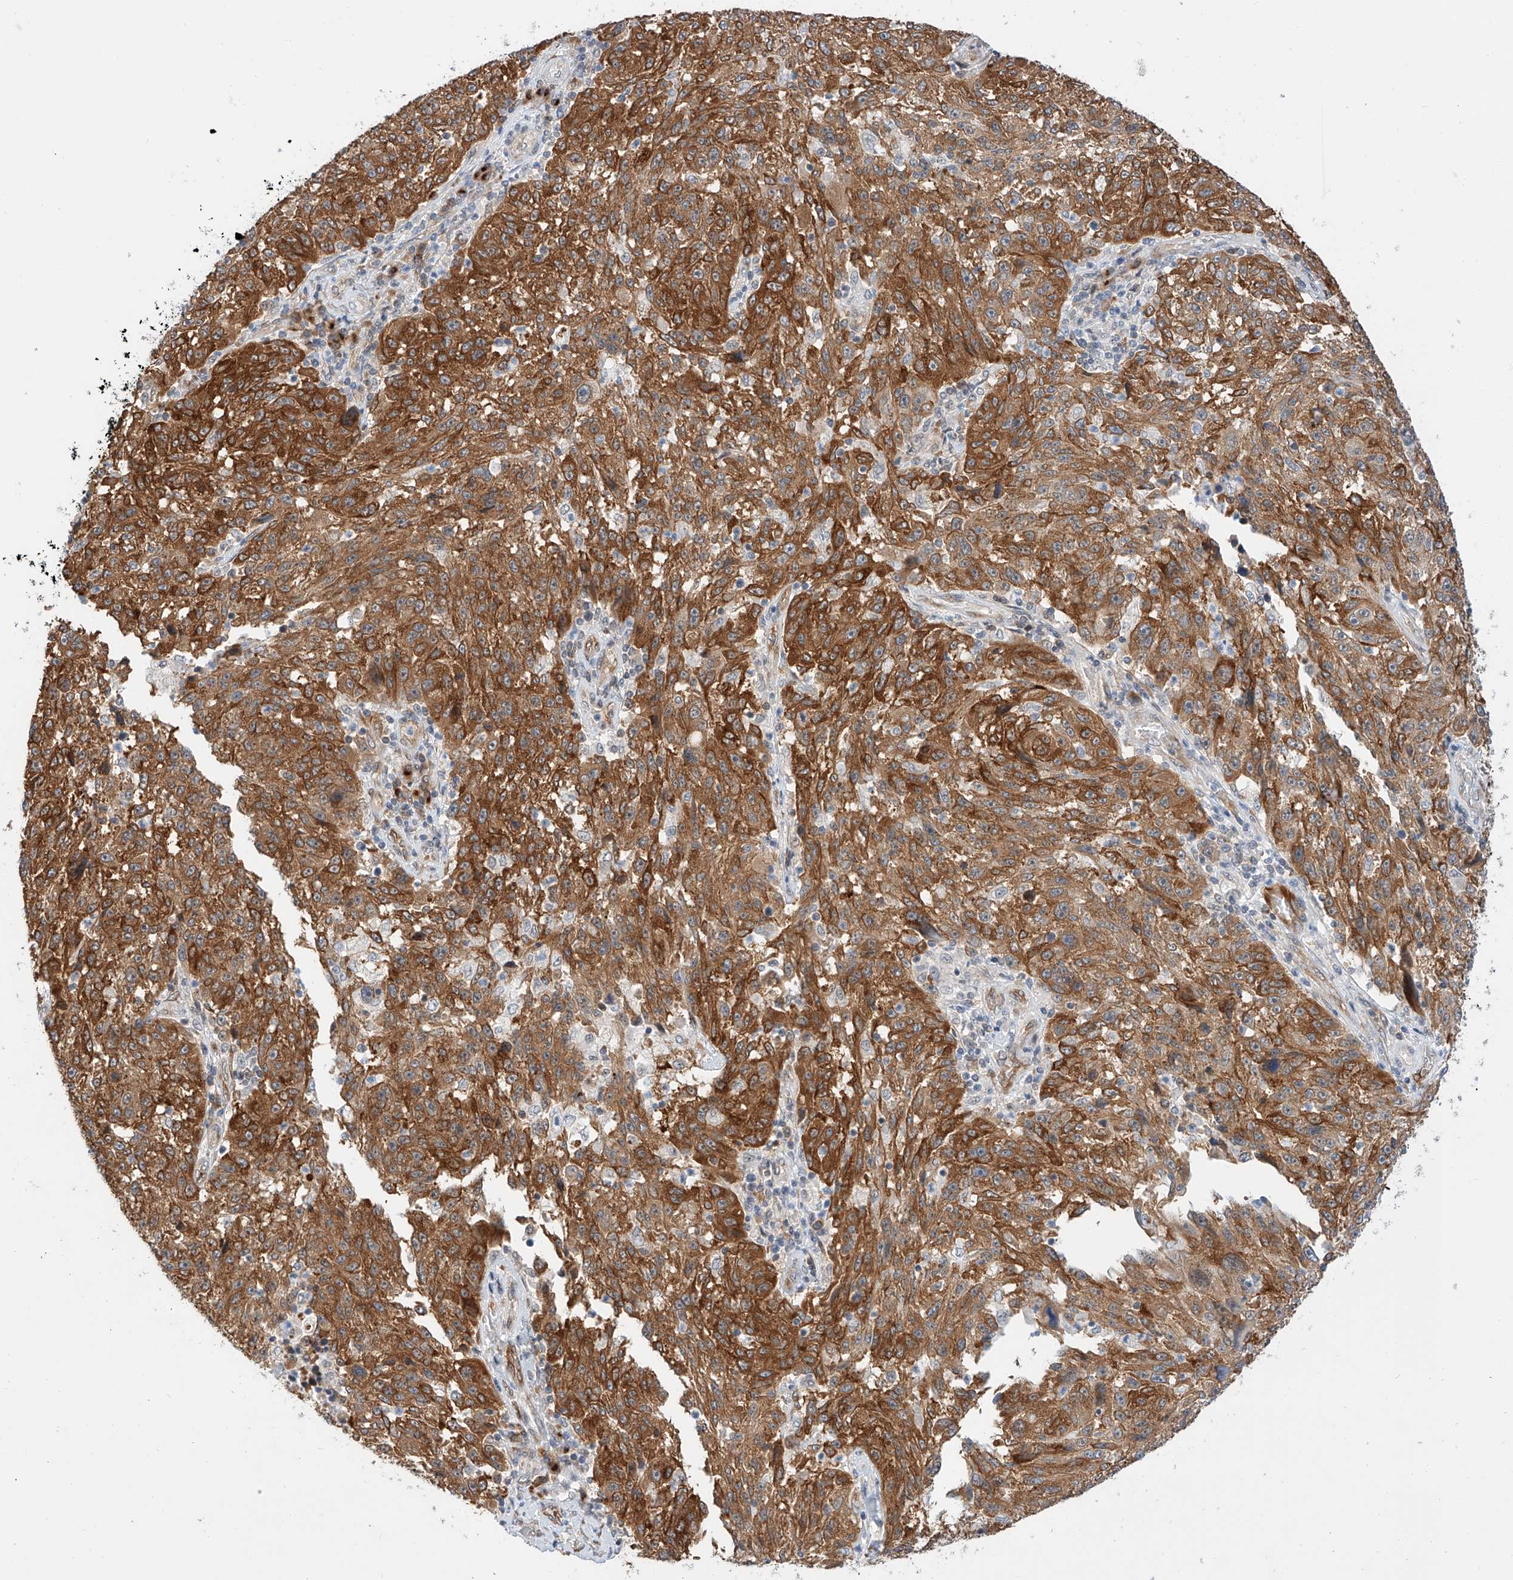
{"staining": {"intensity": "moderate", "quantity": ">75%", "location": "cytoplasmic/membranous"}, "tissue": "melanoma", "cell_type": "Tumor cells", "image_type": "cancer", "snomed": [{"axis": "morphology", "description": "Malignant melanoma, NOS"}, {"axis": "topography", "description": "Skin"}], "caption": "Malignant melanoma stained with immunohistochemistry displays moderate cytoplasmic/membranous staining in approximately >75% of tumor cells.", "gene": "CARMIL1", "patient": {"sex": "male", "age": 53}}